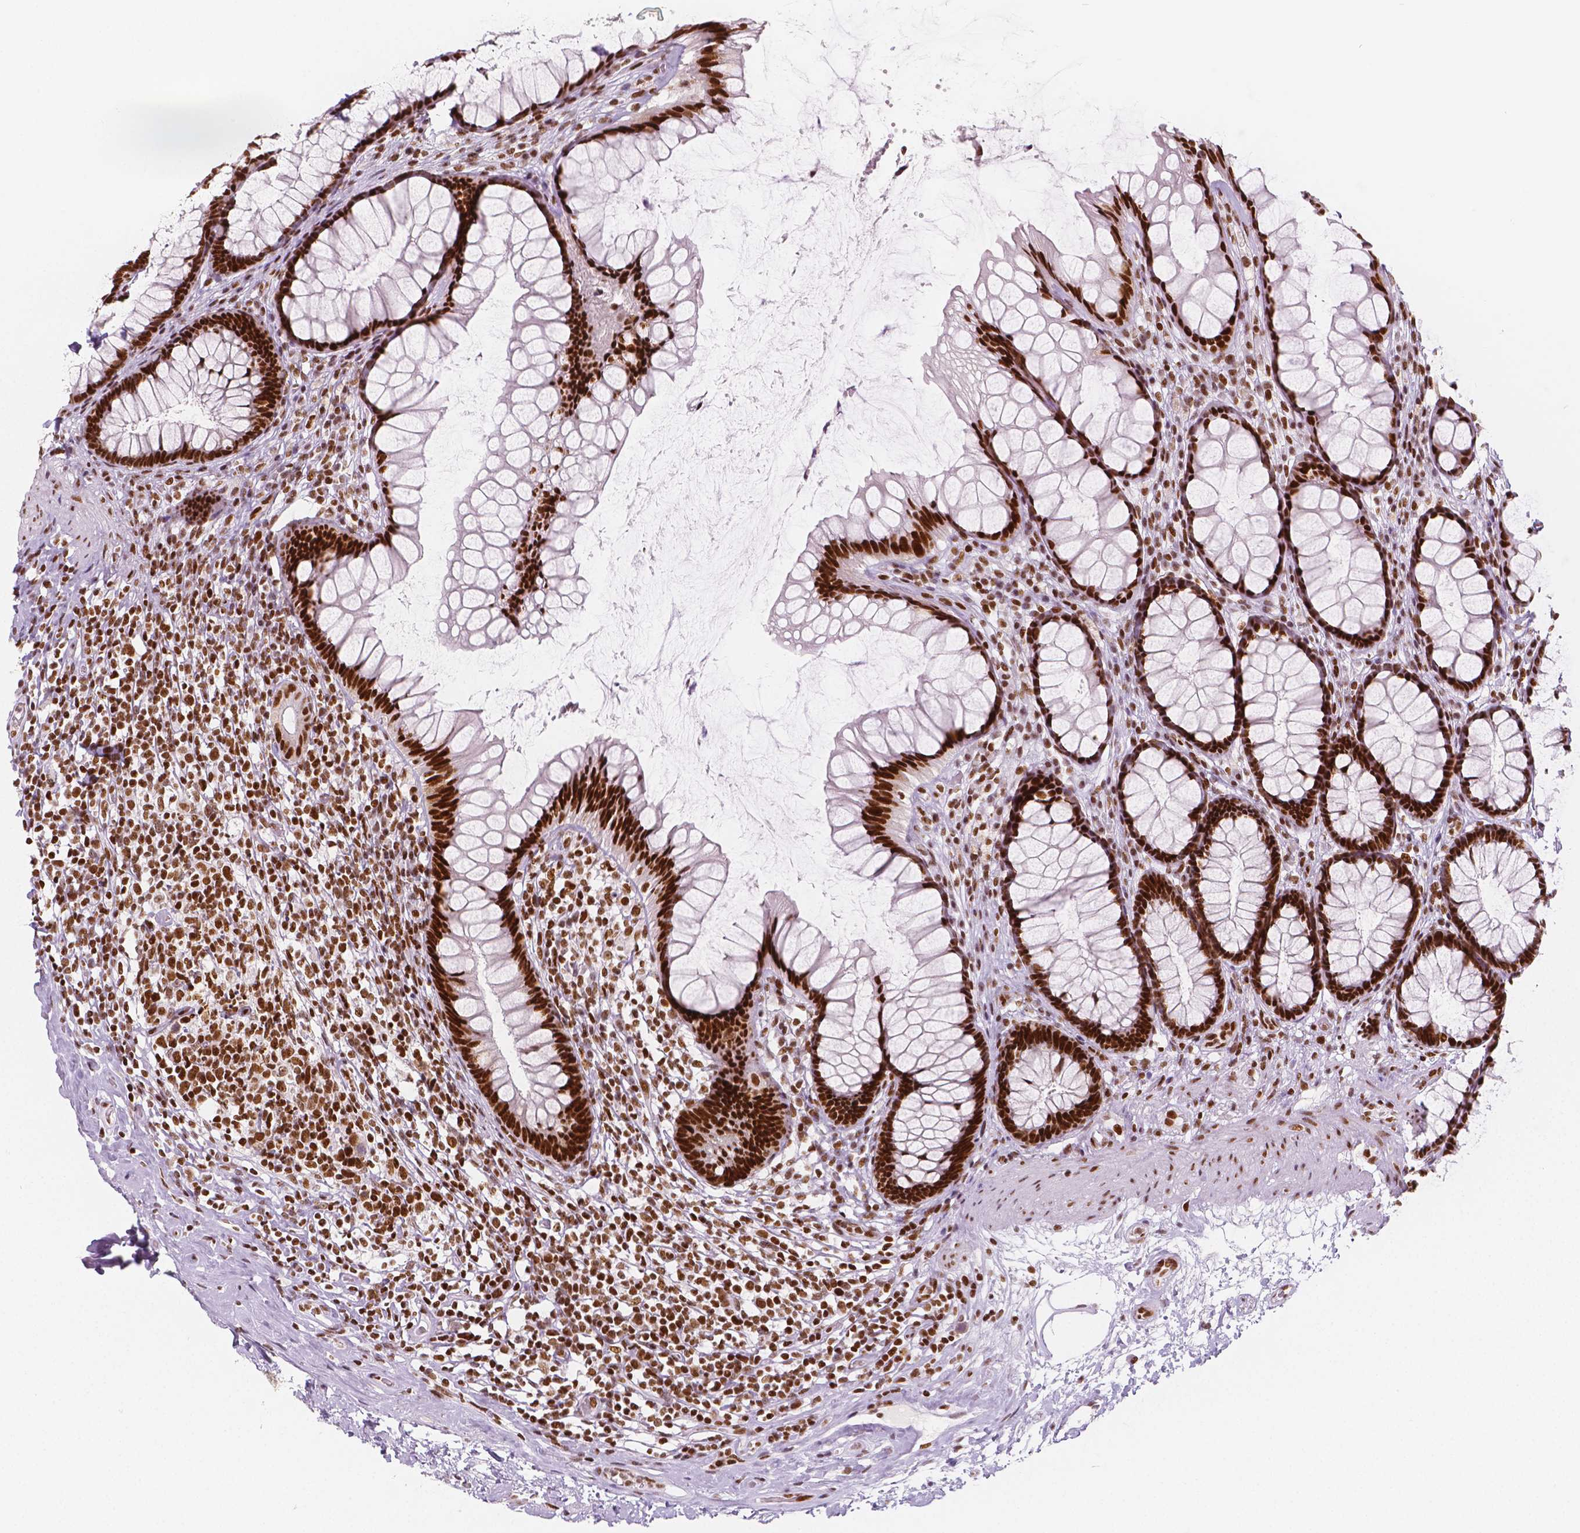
{"staining": {"intensity": "strong", "quantity": ">75%", "location": "nuclear"}, "tissue": "rectum", "cell_type": "Glandular cells", "image_type": "normal", "snomed": [{"axis": "morphology", "description": "Normal tissue, NOS"}, {"axis": "topography", "description": "Rectum"}], "caption": "High-magnification brightfield microscopy of benign rectum stained with DAB (3,3'-diaminobenzidine) (brown) and counterstained with hematoxylin (blue). glandular cells exhibit strong nuclear staining is identified in about>75% of cells.", "gene": "HDAC1", "patient": {"sex": "male", "age": 72}}